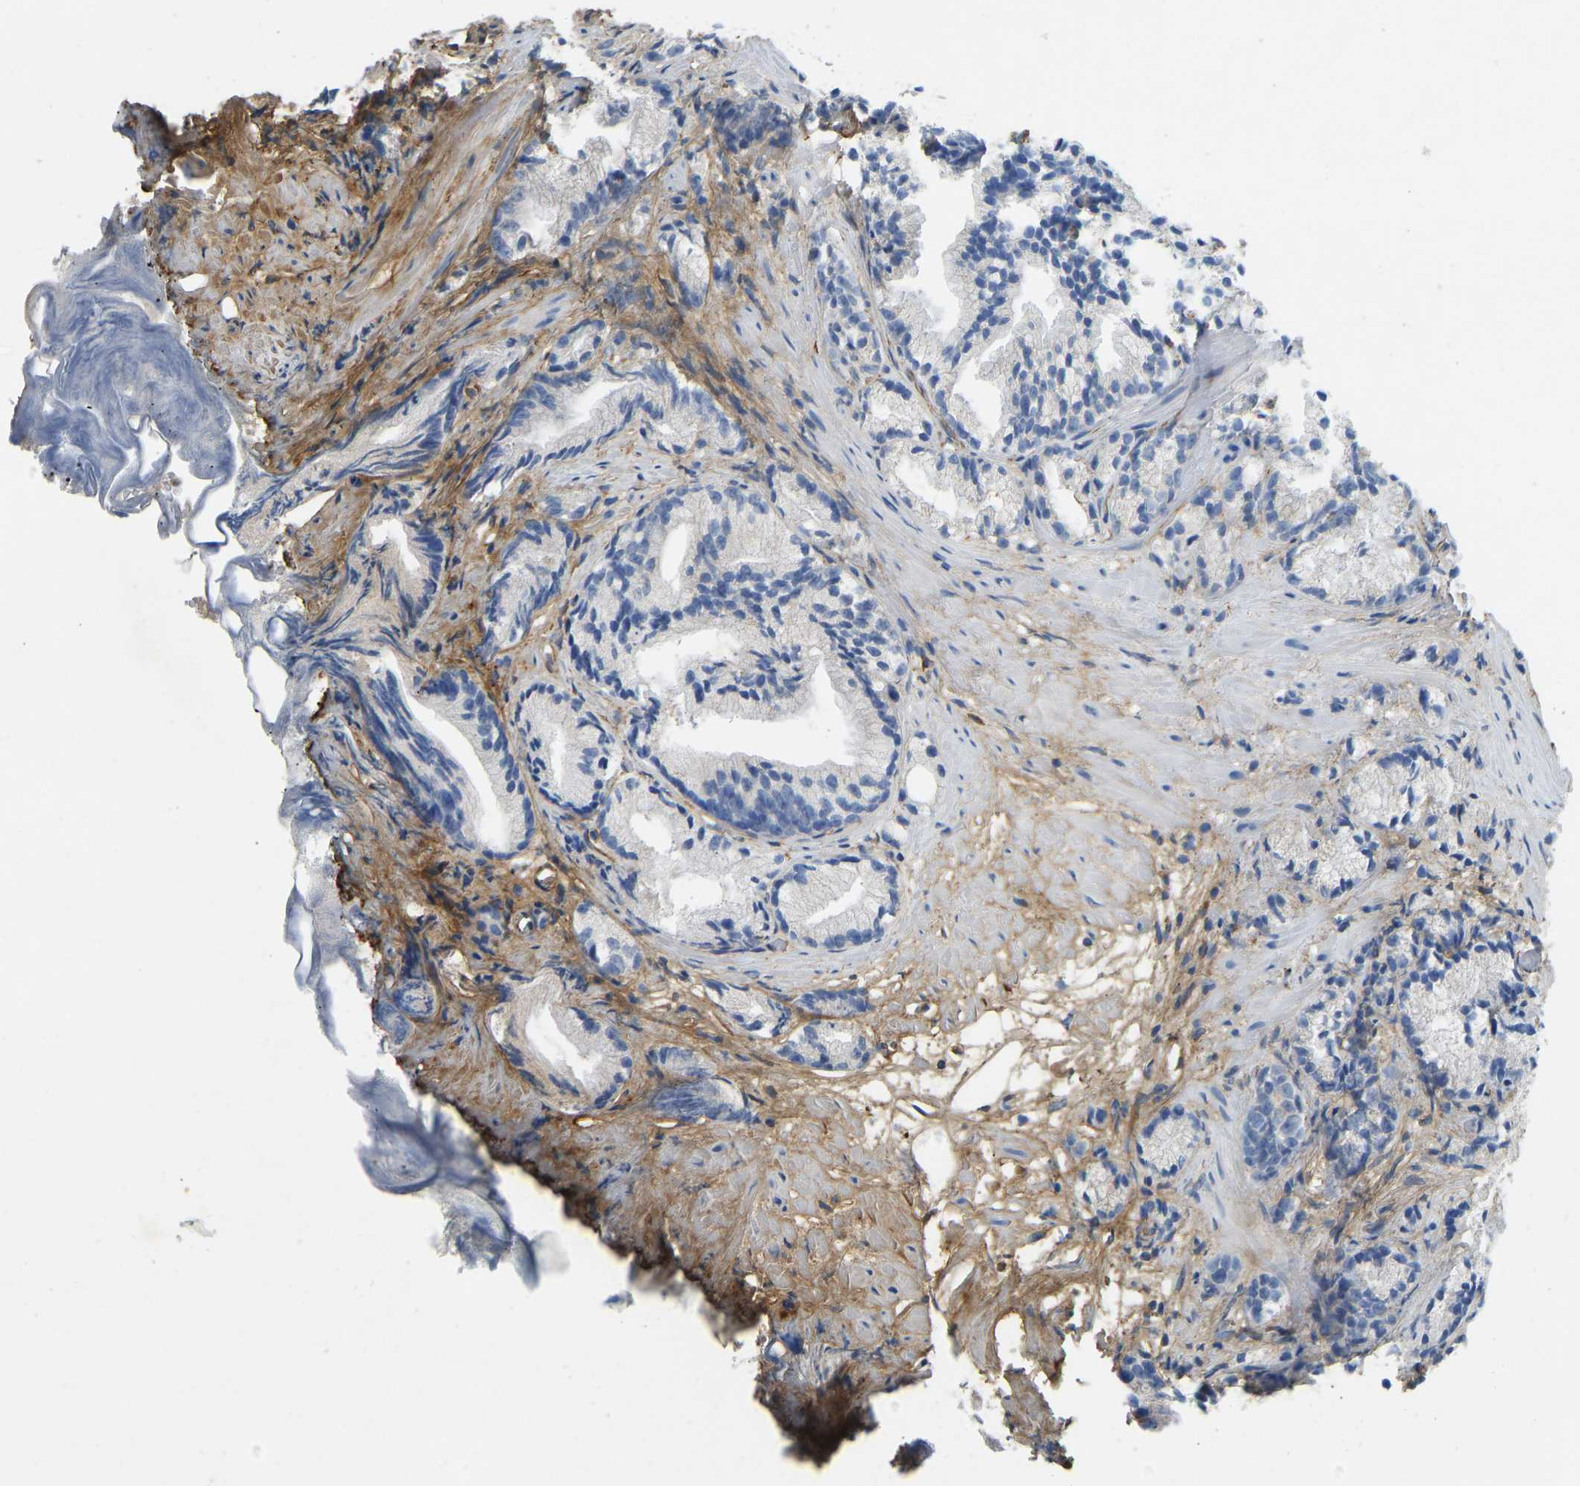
{"staining": {"intensity": "negative", "quantity": "none", "location": "none"}, "tissue": "prostate cancer", "cell_type": "Tumor cells", "image_type": "cancer", "snomed": [{"axis": "morphology", "description": "Adenocarcinoma, Low grade"}, {"axis": "topography", "description": "Prostate"}], "caption": "This image is of low-grade adenocarcinoma (prostate) stained with immunohistochemistry (IHC) to label a protein in brown with the nuclei are counter-stained blue. There is no expression in tumor cells.", "gene": "TECTA", "patient": {"sex": "male", "age": 89}}